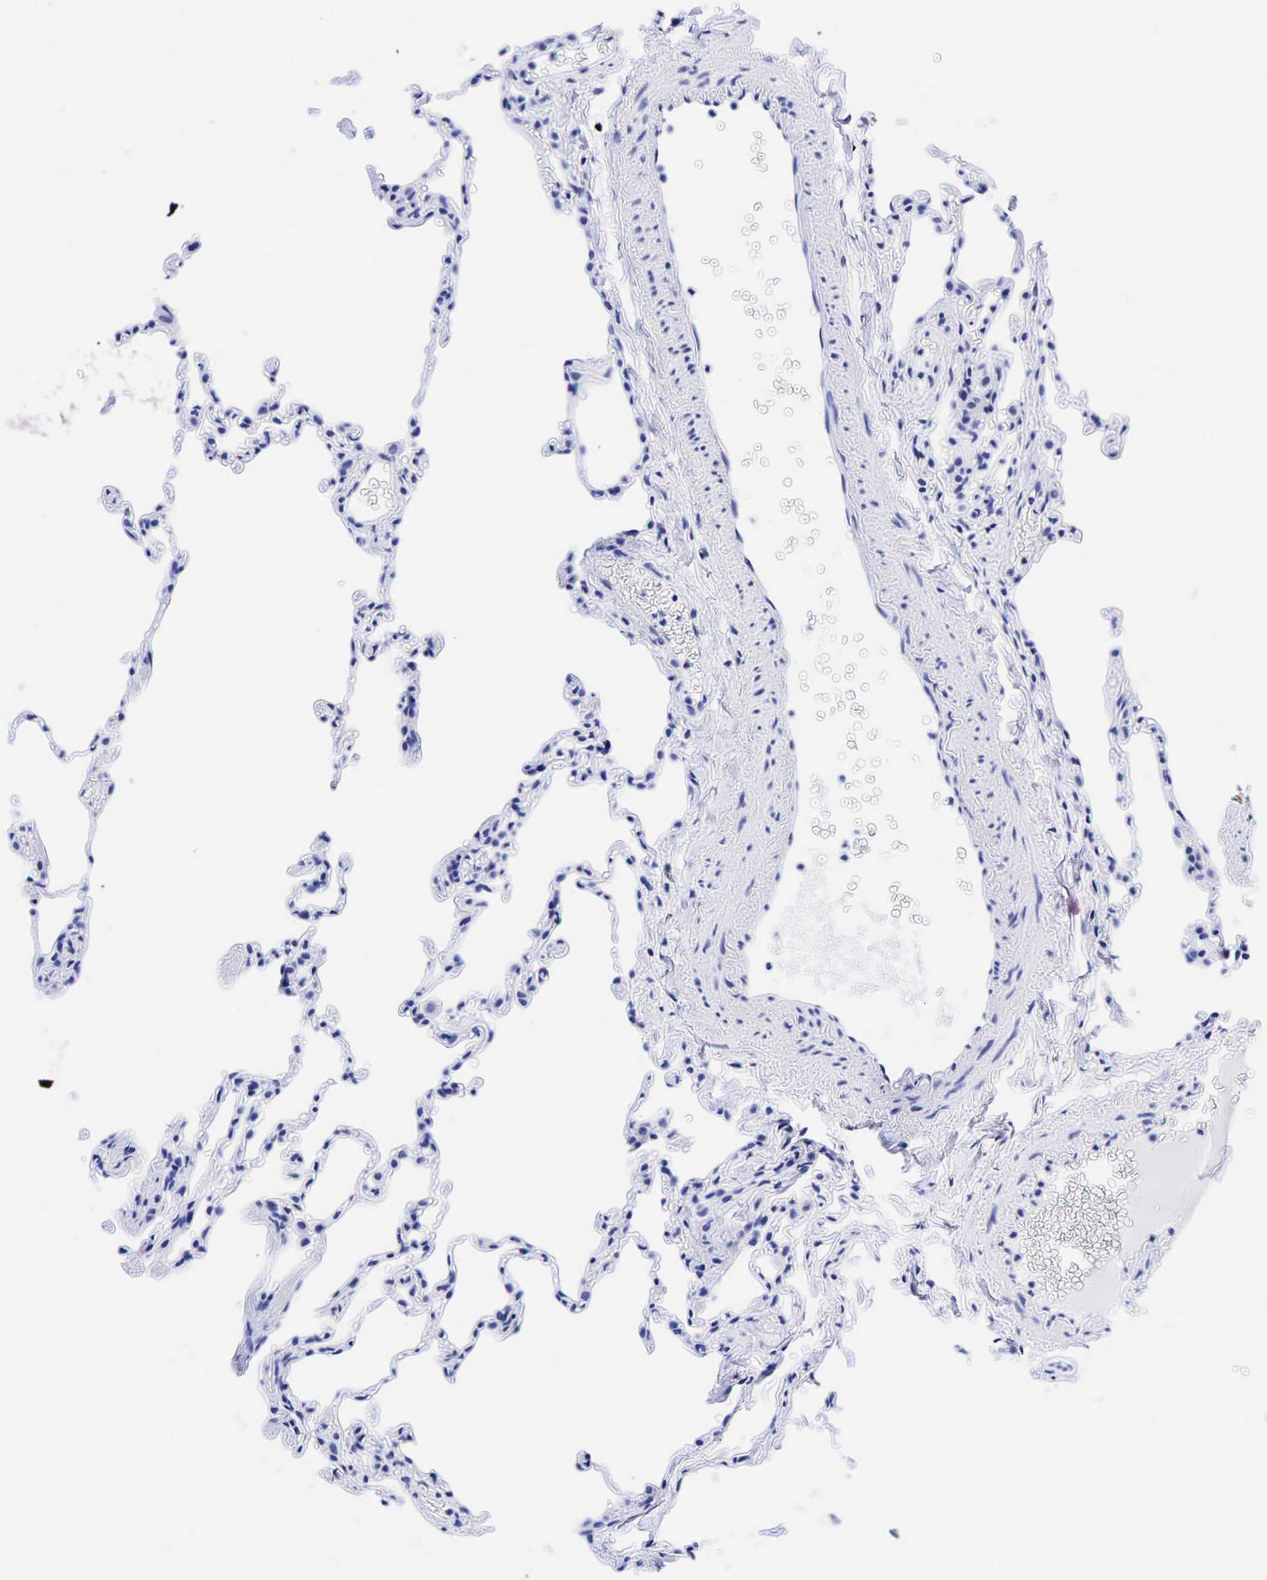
{"staining": {"intensity": "negative", "quantity": "none", "location": "none"}, "tissue": "lung", "cell_type": "Alveolar cells", "image_type": "normal", "snomed": [{"axis": "morphology", "description": "Normal tissue, NOS"}, {"axis": "topography", "description": "Lung"}], "caption": "The immunohistochemistry (IHC) micrograph has no significant positivity in alveolar cells of lung.", "gene": "ESR1", "patient": {"sex": "female", "age": 61}}